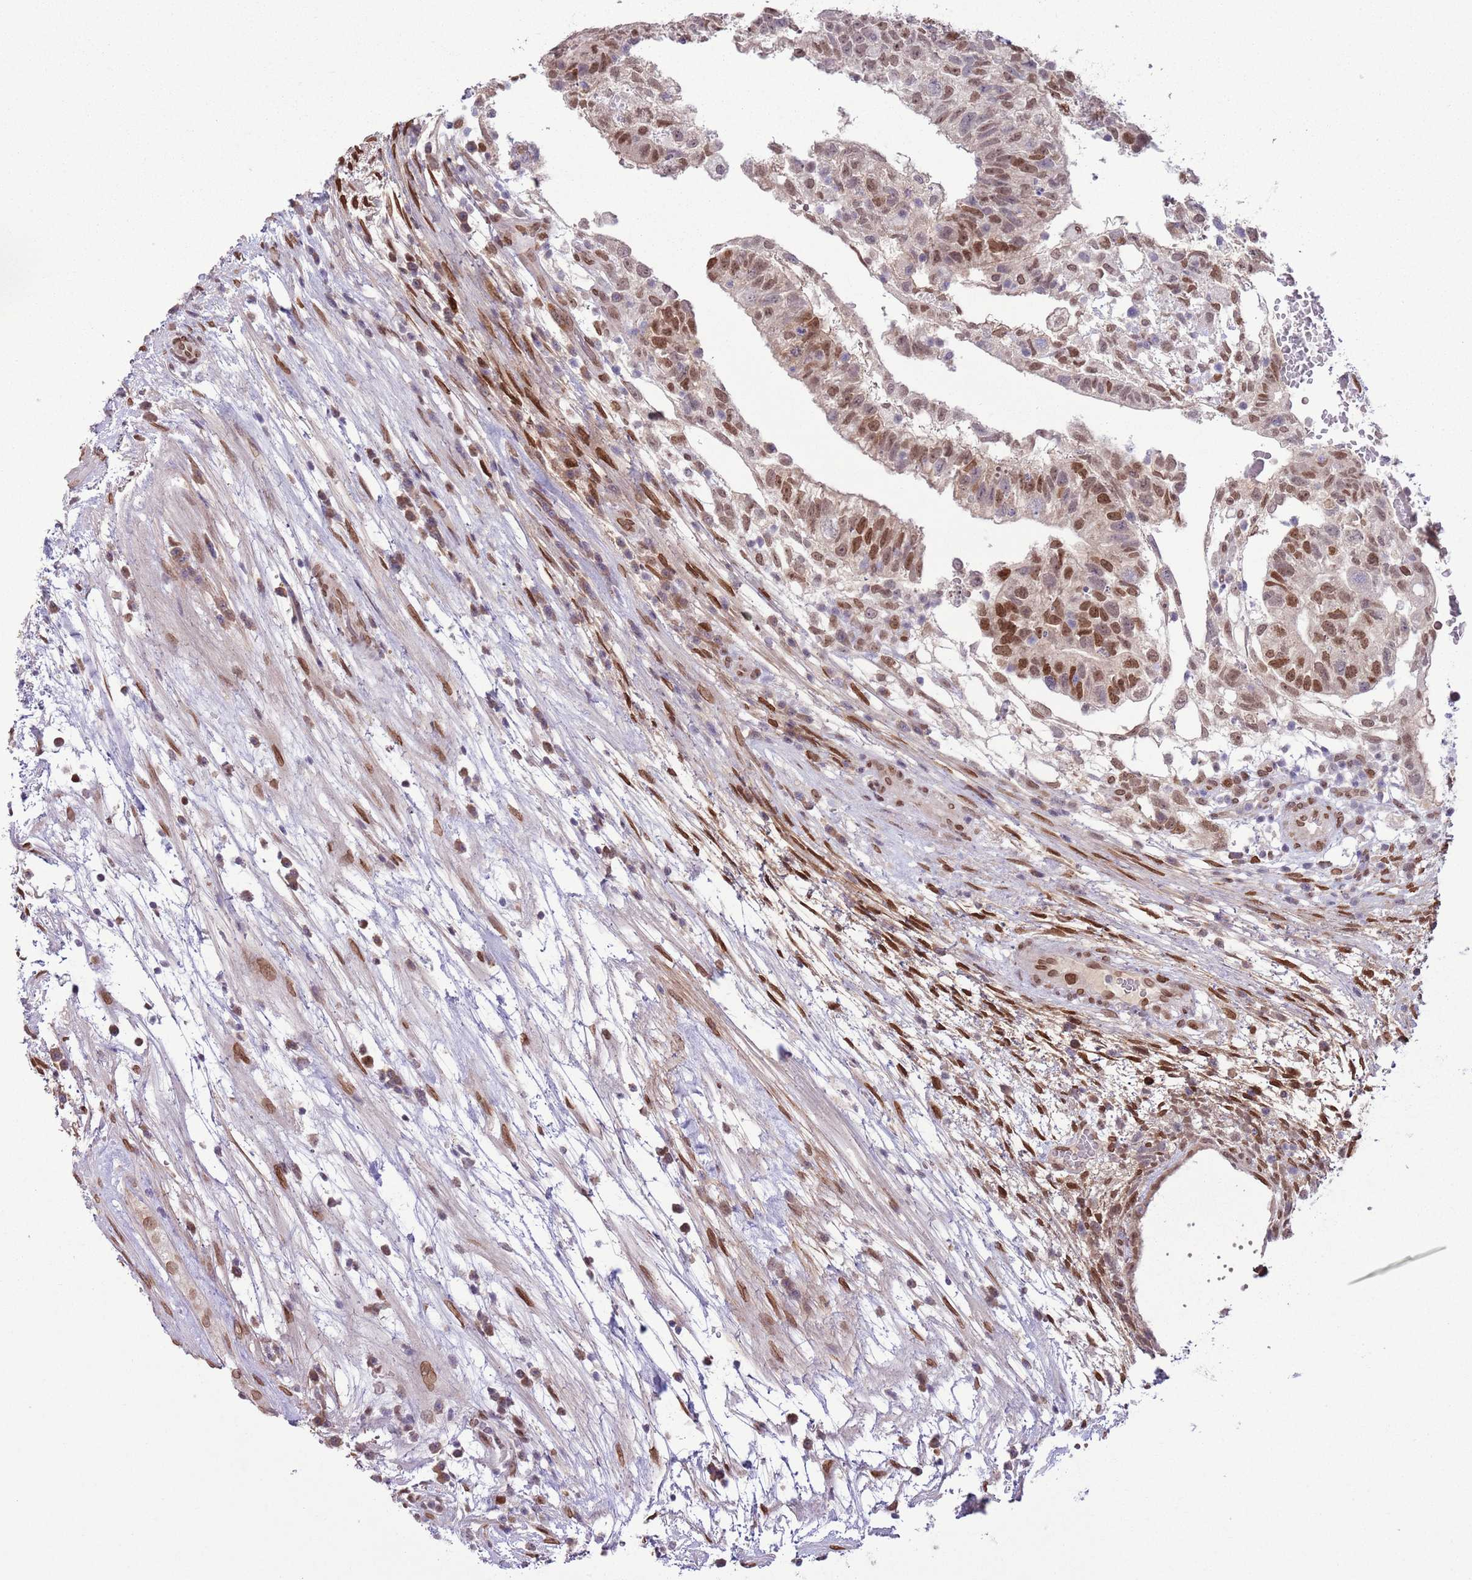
{"staining": {"intensity": "moderate", "quantity": ">75%", "location": "nuclear"}, "tissue": "testis cancer", "cell_type": "Tumor cells", "image_type": "cancer", "snomed": [{"axis": "morphology", "description": "Normal tissue, NOS"}, {"axis": "morphology", "description": "Carcinoma, Embryonal, NOS"}, {"axis": "topography", "description": "Testis"}], "caption": "The histopathology image demonstrates staining of testis embryonal carcinoma, revealing moderate nuclear protein expression (brown color) within tumor cells.", "gene": "ZGLP1", "patient": {"sex": "male", "age": 32}}